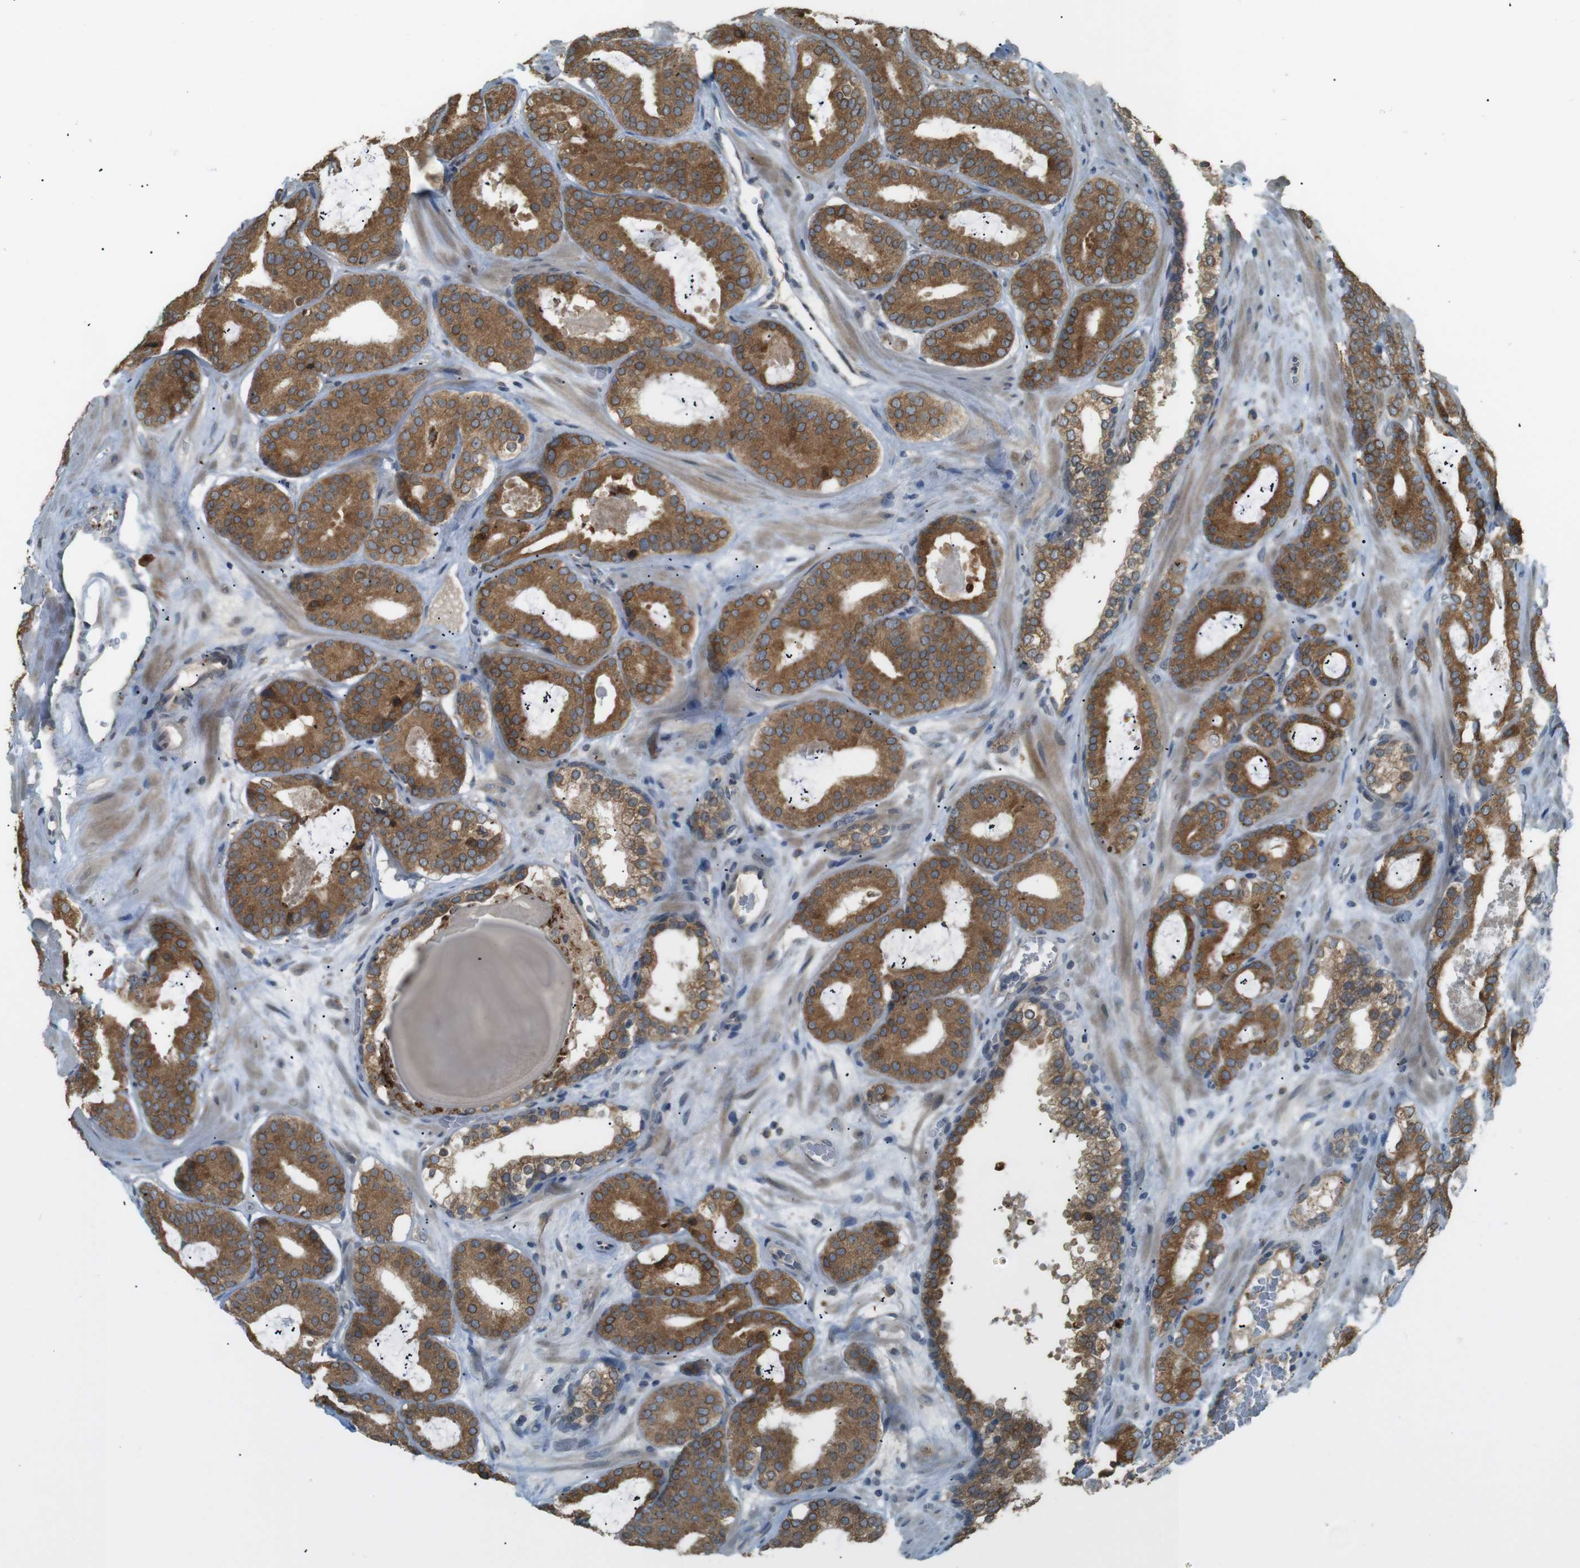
{"staining": {"intensity": "moderate", "quantity": ">75%", "location": "cytoplasmic/membranous"}, "tissue": "prostate cancer", "cell_type": "Tumor cells", "image_type": "cancer", "snomed": [{"axis": "morphology", "description": "Adenocarcinoma, High grade"}, {"axis": "topography", "description": "Prostate"}], "caption": "Prostate cancer was stained to show a protein in brown. There is medium levels of moderate cytoplasmic/membranous staining in about >75% of tumor cells.", "gene": "TMED4", "patient": {"sex": "male", "age": 60}}